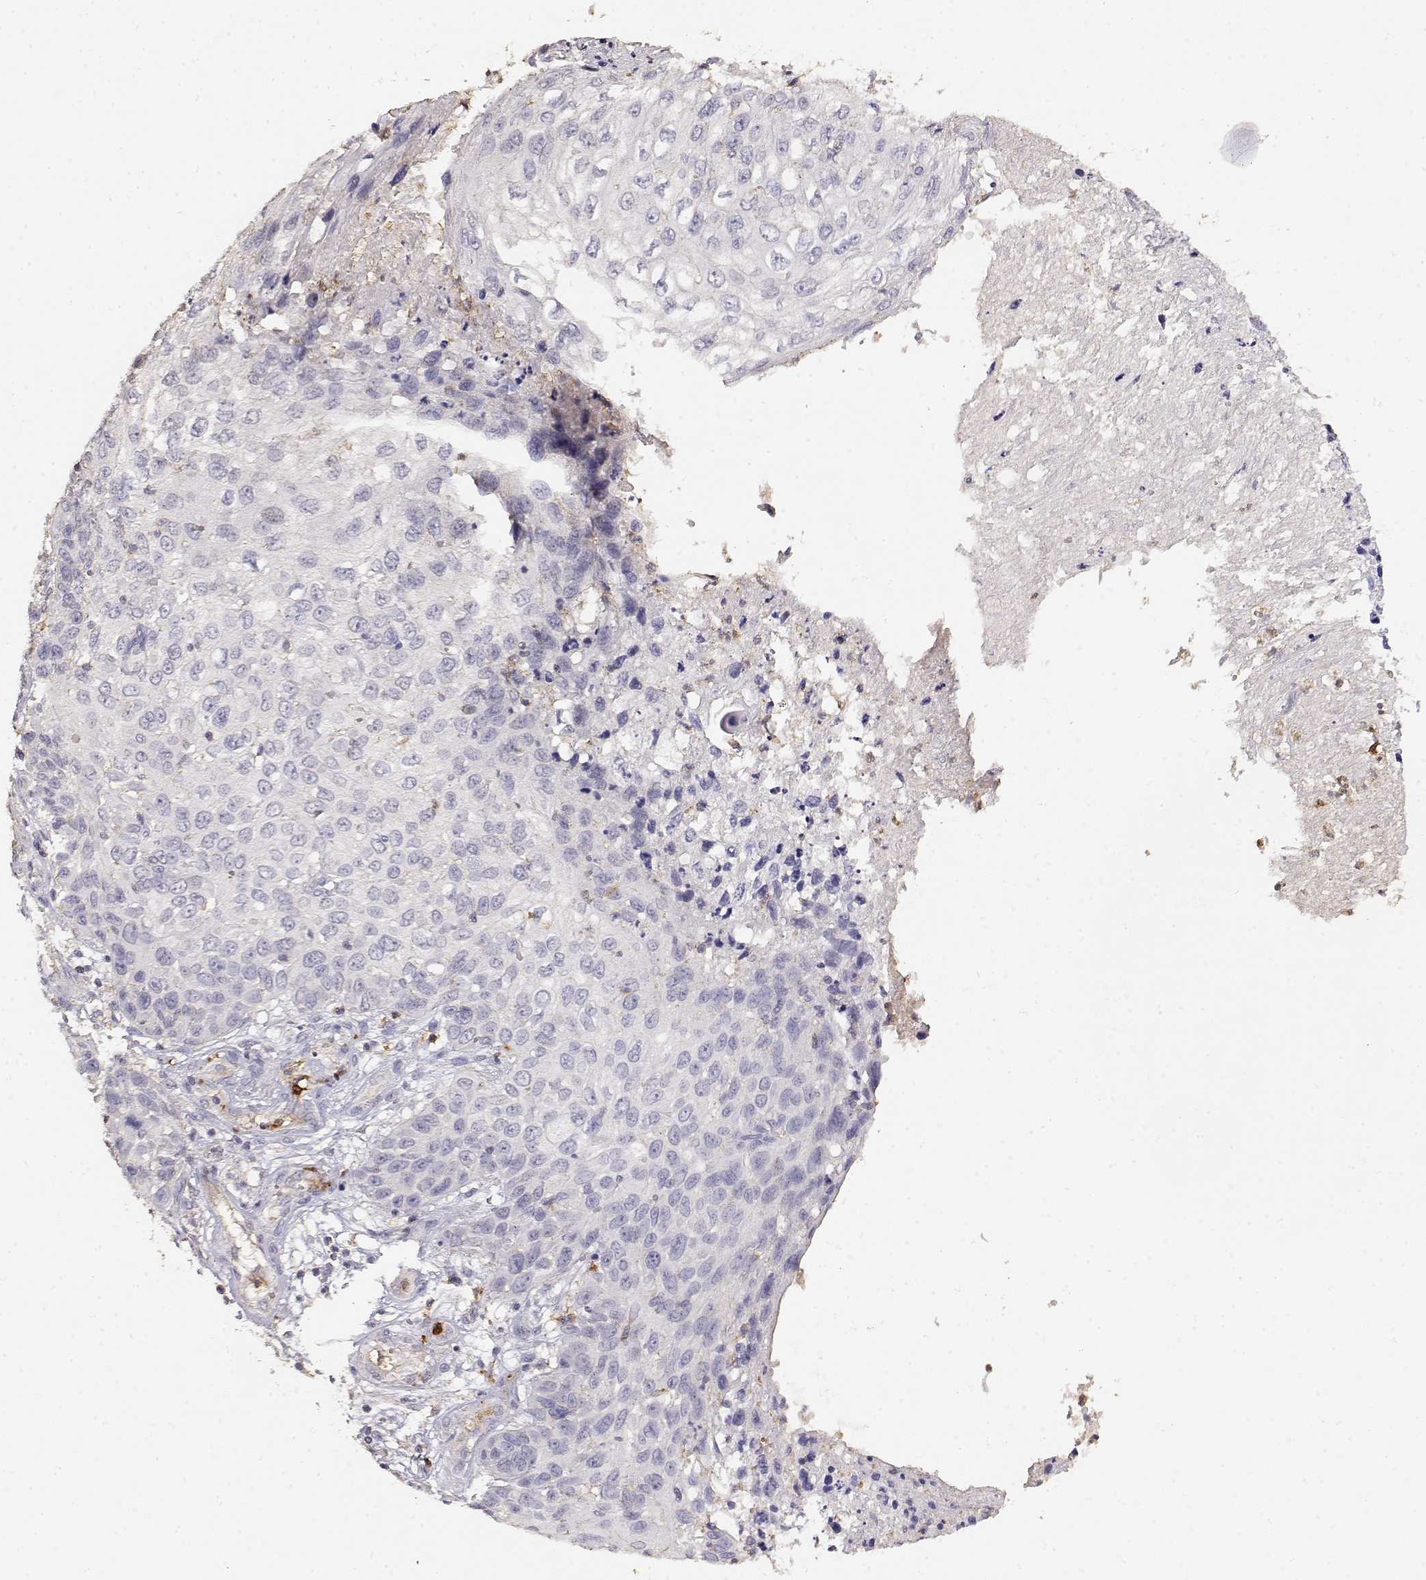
{"staining": {"intensity": "negative", "quantity": "none", "location": "none"}, "tissue": "skin cancer", "cell_type": "Tumor cells", "image_type": "cancer", "snomed": [{"axis": "morphology", "description": "Squamous cell carcinoma, NOS"}, {"axis": "topography", "description": "Skin"}], "caption": "This micrograph is of skin cancer stained with immunohistochemistry to label a protein in brown with the nuclei are counter-stained blue. There is no positivity in tumor cells.", "gene": "TNFRSF10C", "patient": {"sex": "male", "age": 92}}